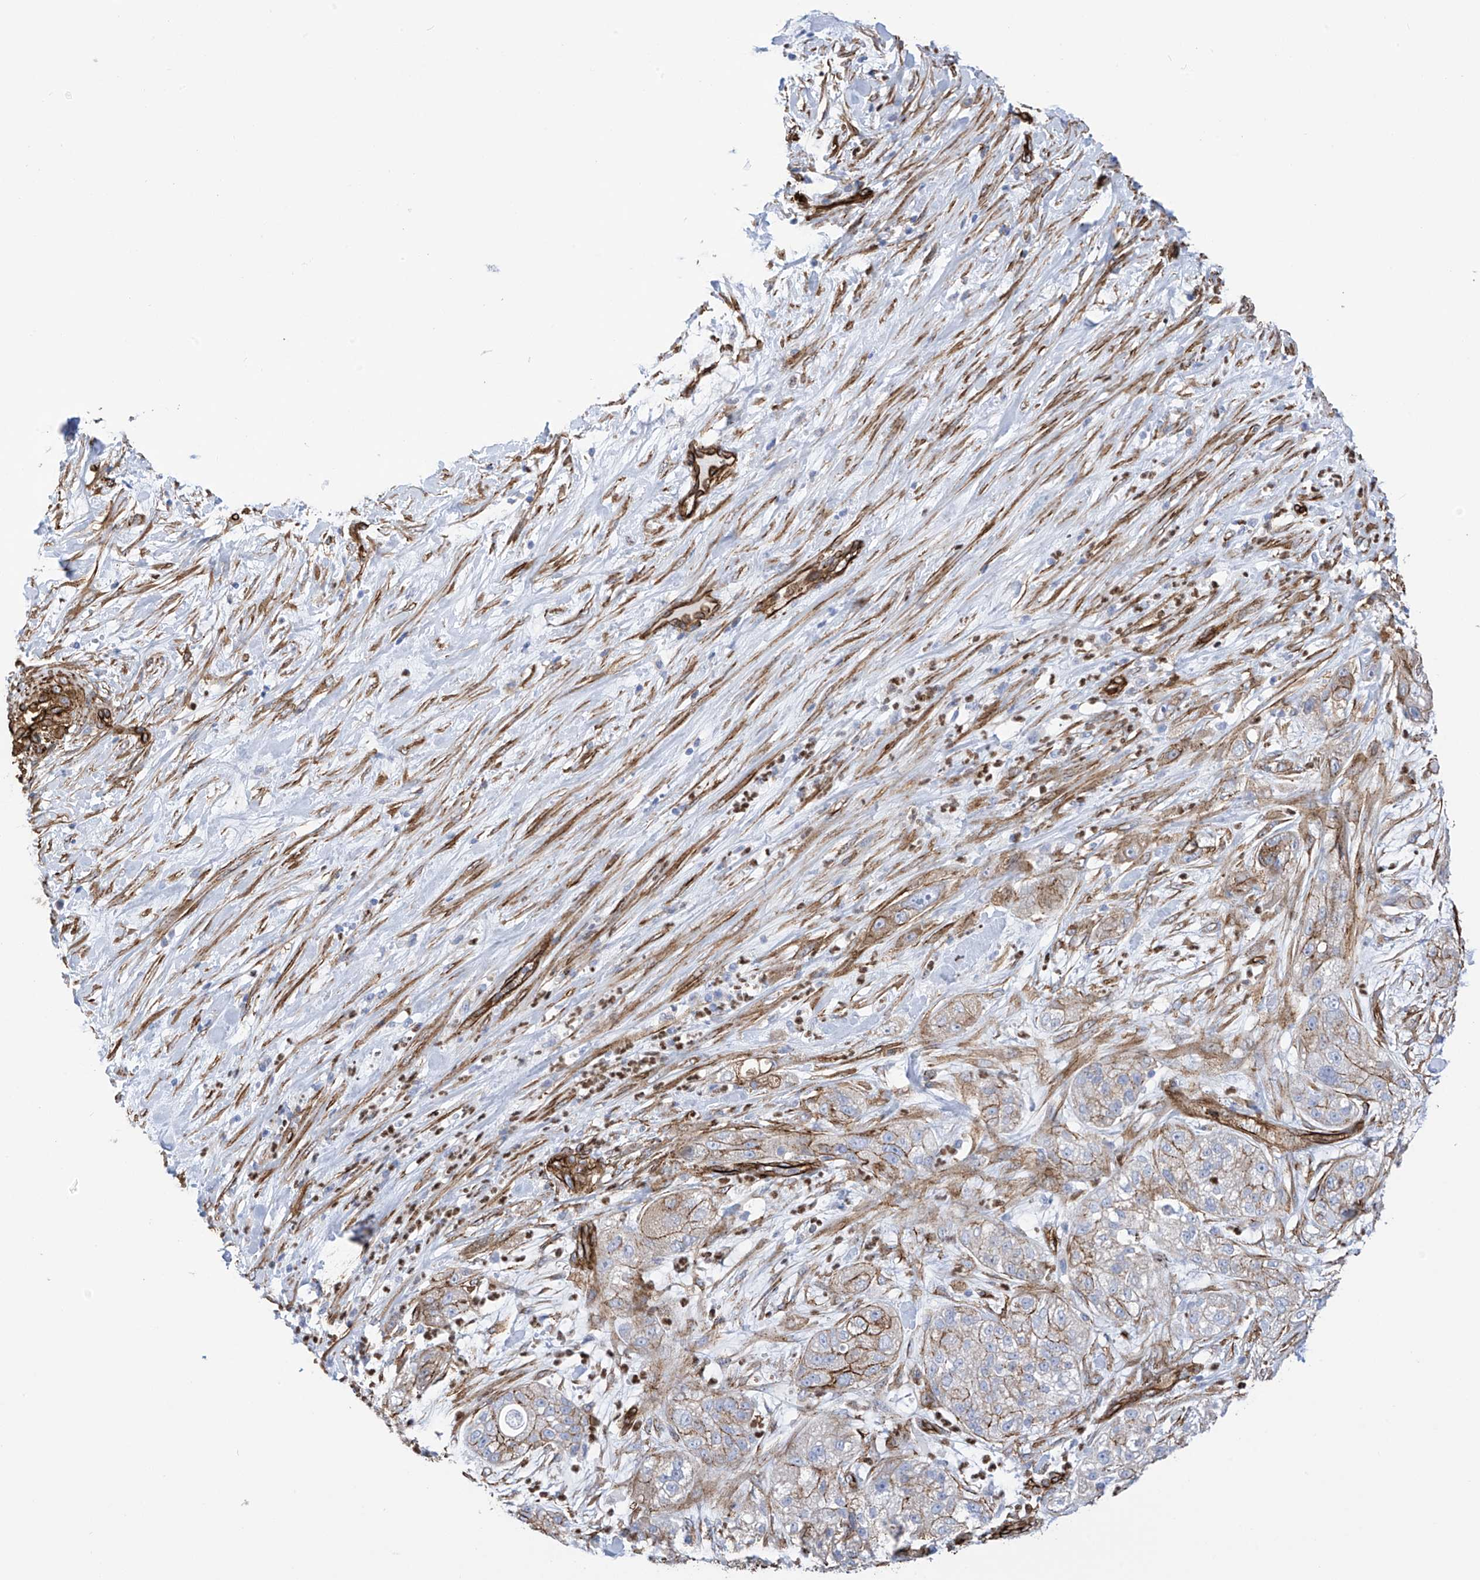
{"staining": {"intensity": "moderate", "quantity": "25%-75%", "location": "cytoplasmic/membranous"}, "tissue": "pancreatic cancer", "cell_type": "Tumor cells", "image_type": "cancer", "snomed": [{"axis": "morphology", "description": "Adenocarcinoma, NOS"}, {"axis": "topography", "description": "Pancreas"}], "caption": "A high-resolution image shows immunohistochemistry (IHC) staining of pancreatic cancer (adenocarcinoma), which exhibits moderate cytoplasmic/membranous positivity in about 25%-75% of tumor cells.", "gene": "UBTD1", "patient": {"sex": "female", "age": 78}}